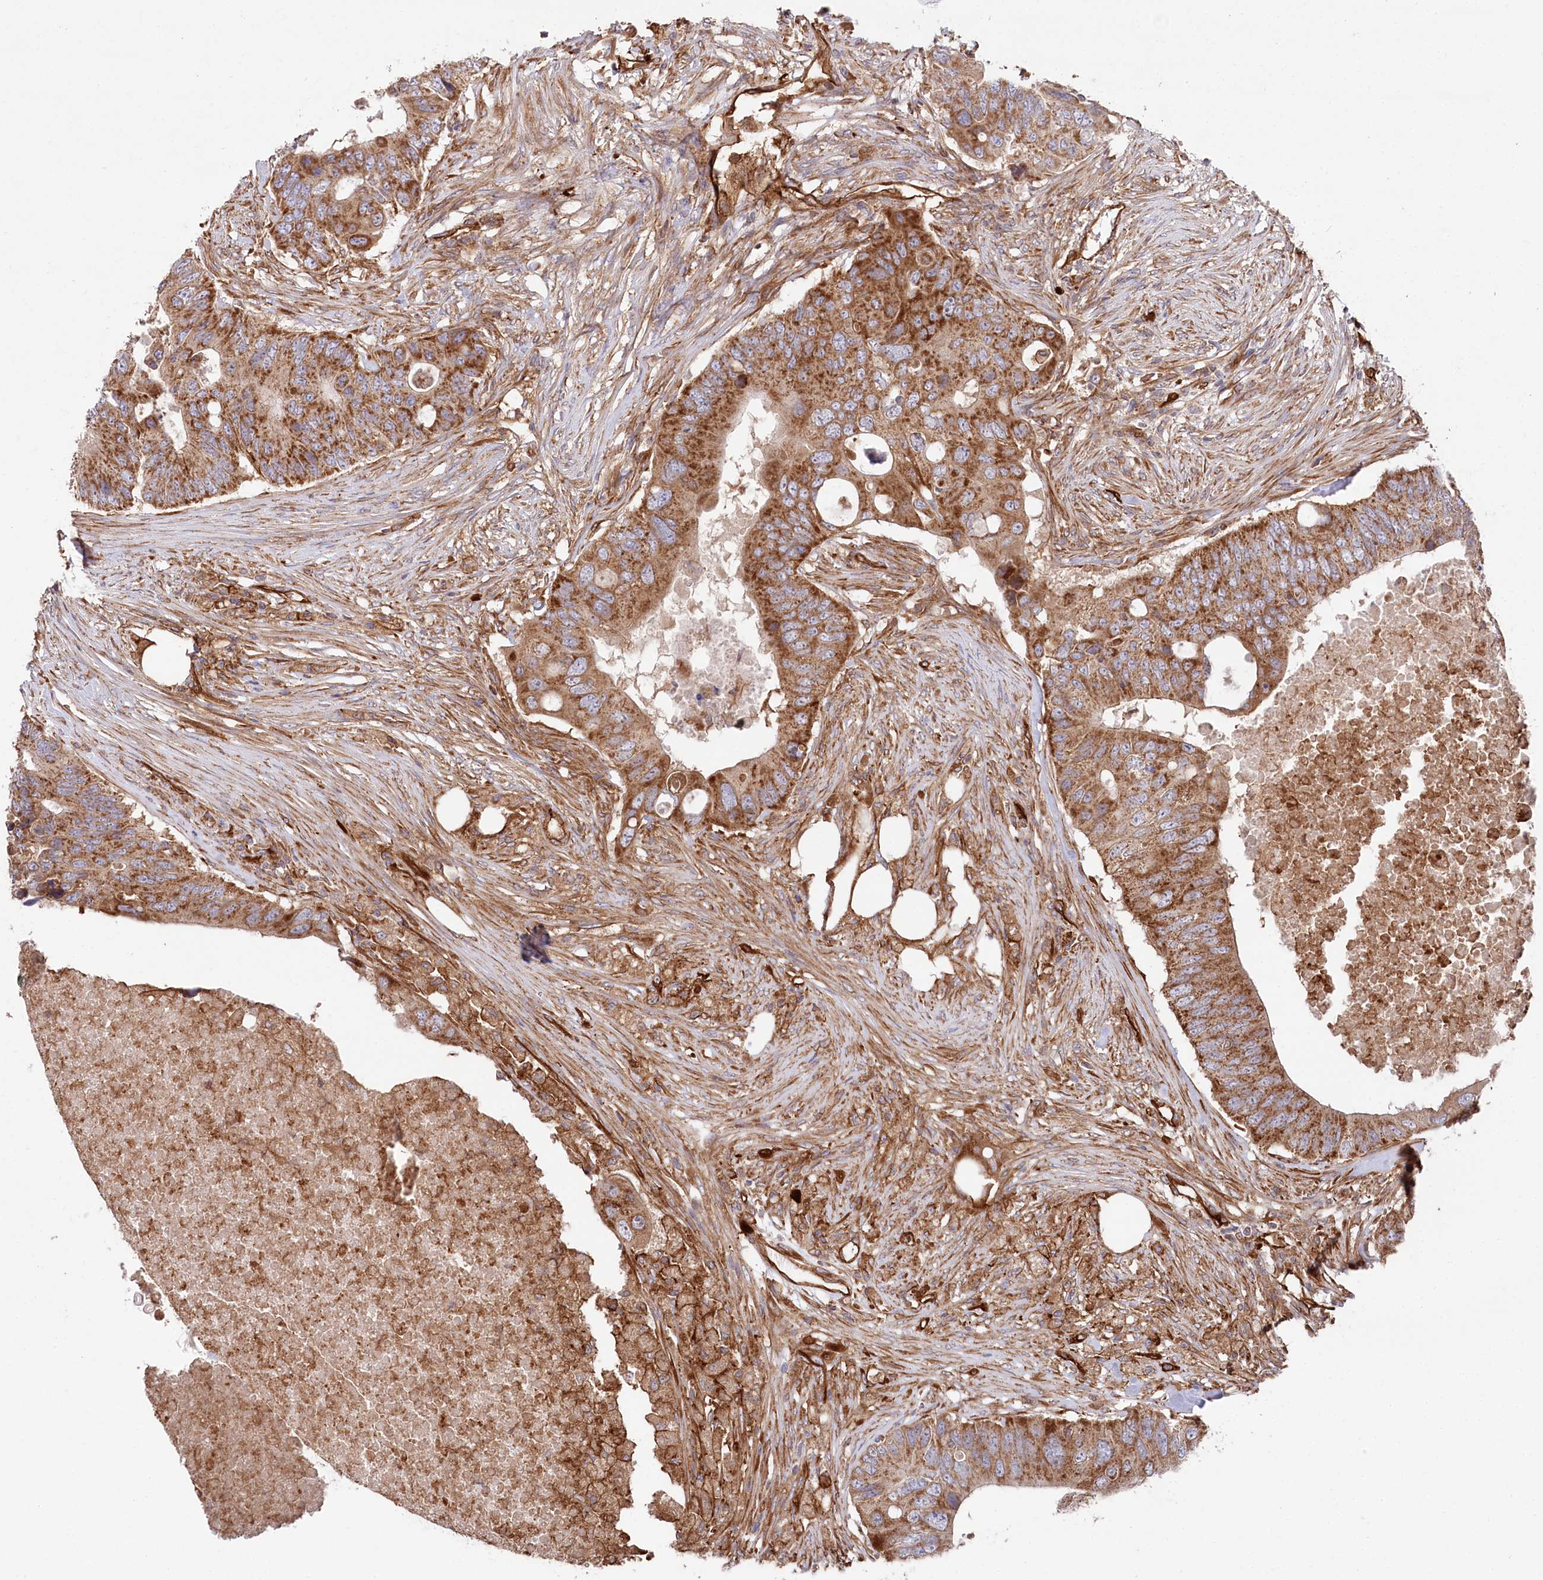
{"staining": {"intensity": "moderate", "quantity": ">75%", "location": "cytoplasmic/membranous"}, "tissue": "colorectal cancer", "cell_type": "Tumor cells", "image_type": "cancer", "snomed": [{"axis": "morphology", "description": "Adenocarcinoma, NOS"}, {"axis": "topography", "description": "Colon"}], "caption": "Immunohistochemical staining of human colorectal adenocarcinoma exhibits medium levels of moderate cytoplasmic/membranous protein positivity in approximately >75% of tumor cells.", "gene": "MTPAP", "patient": {"sex": "male", "age": 71}}